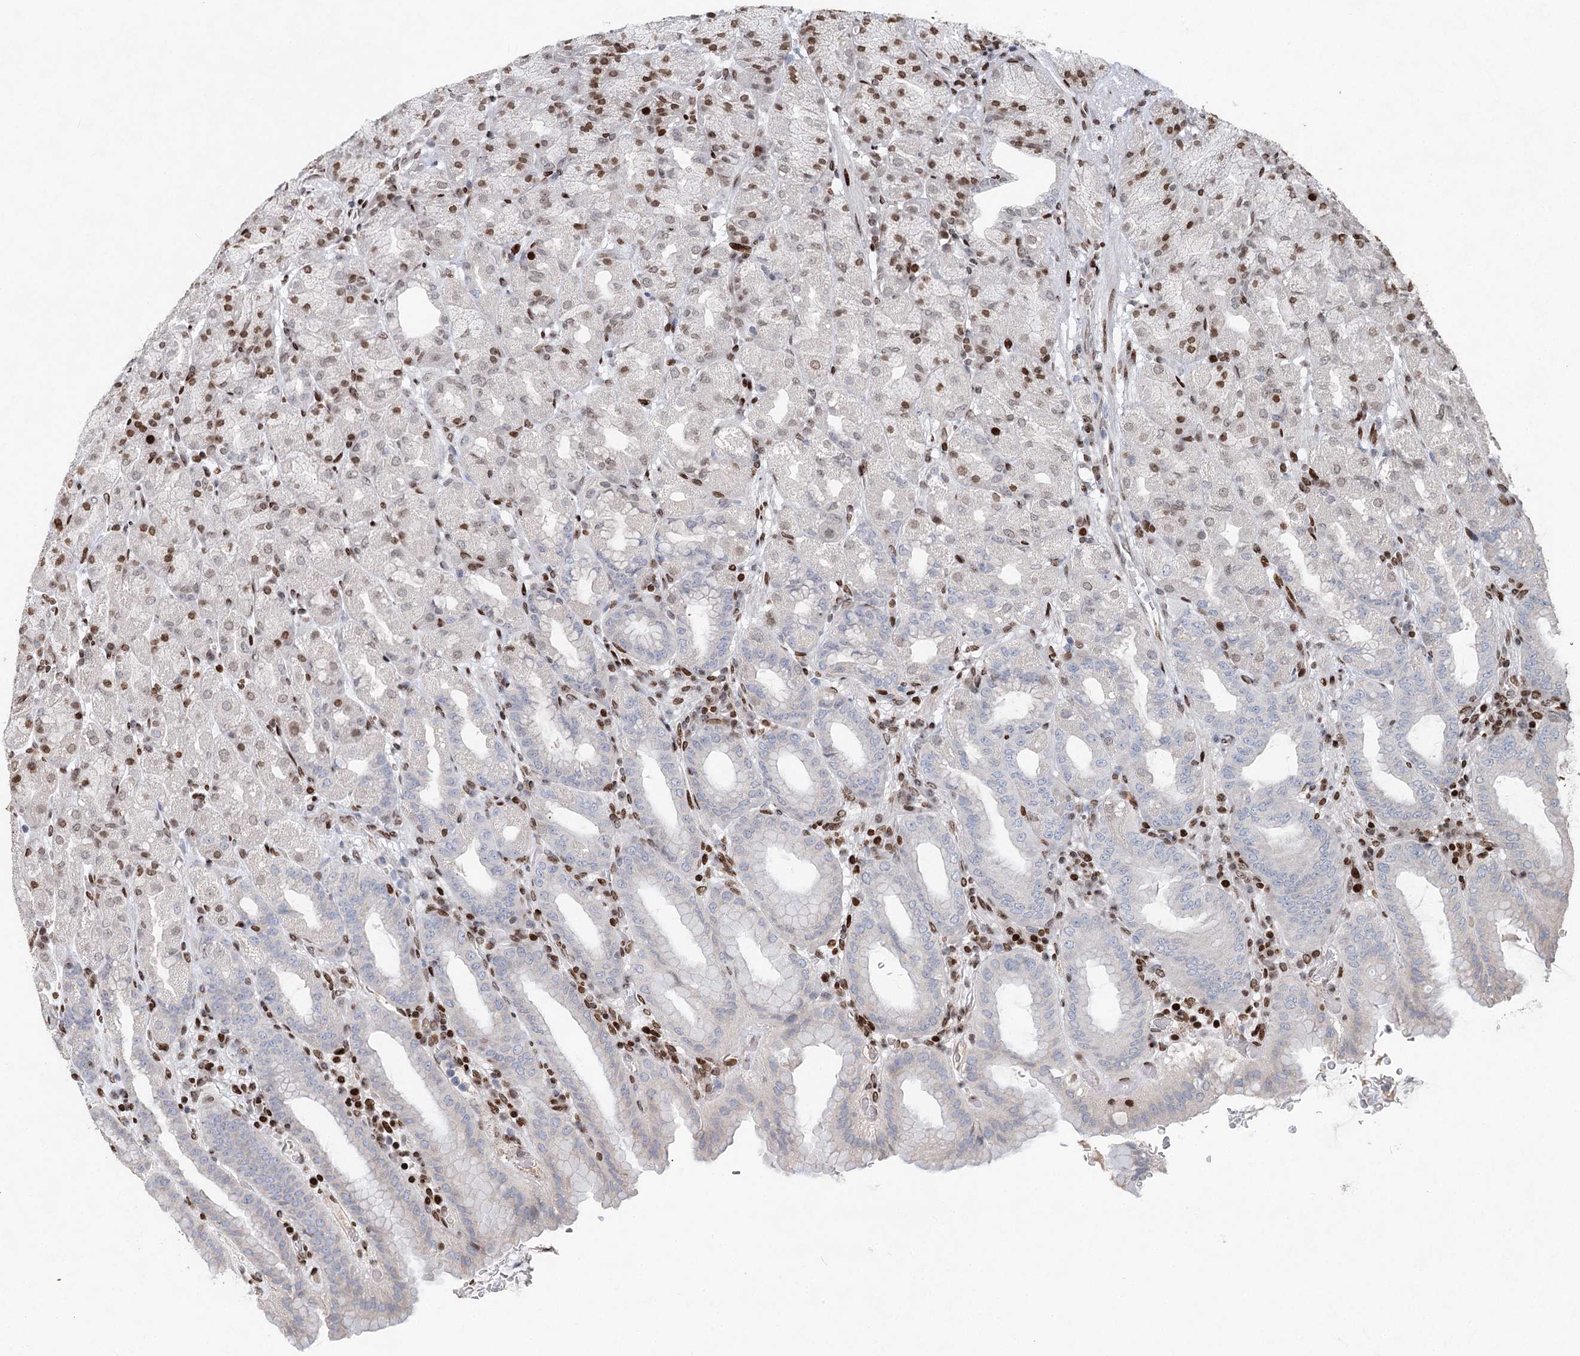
{"staining": {"intensity": "moderate", "quantity": "<25%", "location": "nuclear"}, "tissue": "stomach", "cell_type": "Glandular cells", "image_type": "normal", "snomed": [{"axis": "morphology", "description": "Normal tissue, NOS"}, {"axis": "topography", "description": "Stomach, upper"}], "caption": "Moderate nuclear protein staining is present in about <25% of glandular cells in stomach. (Brightfield microscopy of DAB IHC at high magnification).", "gene": "FRMD4A", "patient": {"sex": "male", "age": 68}}